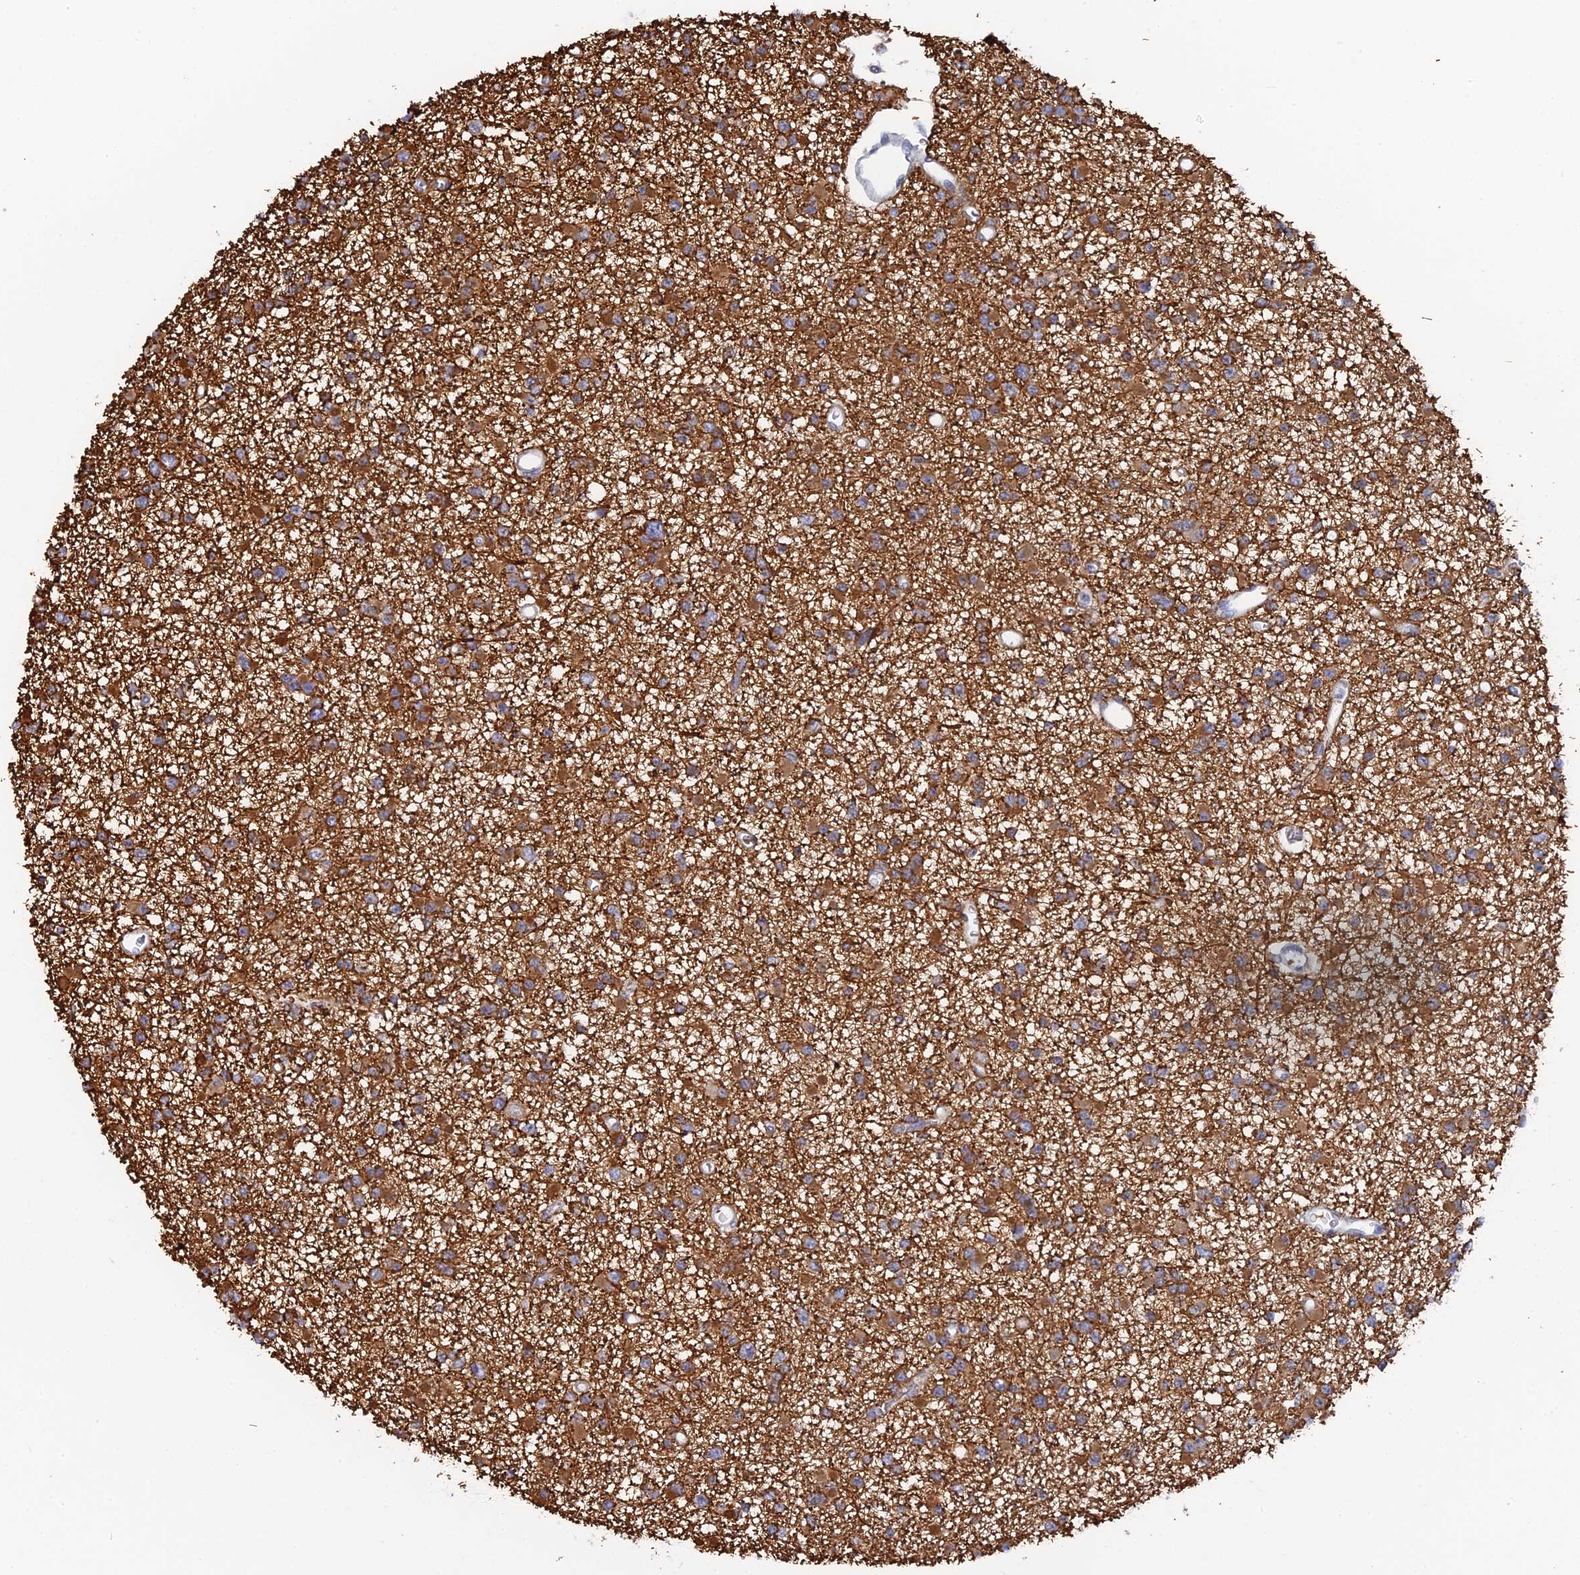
{"staining": {"intensity": "moderate", "quantity": ">75%", "location": "cytoplasmic/membranous"}, "tissue": "glioma", "cell_type": "Tumor cells", "image_type": "cancer", "snomed": [{"axis": "morphology", "description": "Glioma, malignant, Low grade"}, {"axis": "topography", "description": "Brain"}], "caption": "Immunohistochemistry (IHC) (DAB (3,3'-diaminobenzidine)) staining of human low-grade glioma (malignant) displays moderate cytoplasmic/membranous protein staining in about >75% of tumor cells.", "gene": "MIGA2", "patient": {"sex": "female", "age": 22}}